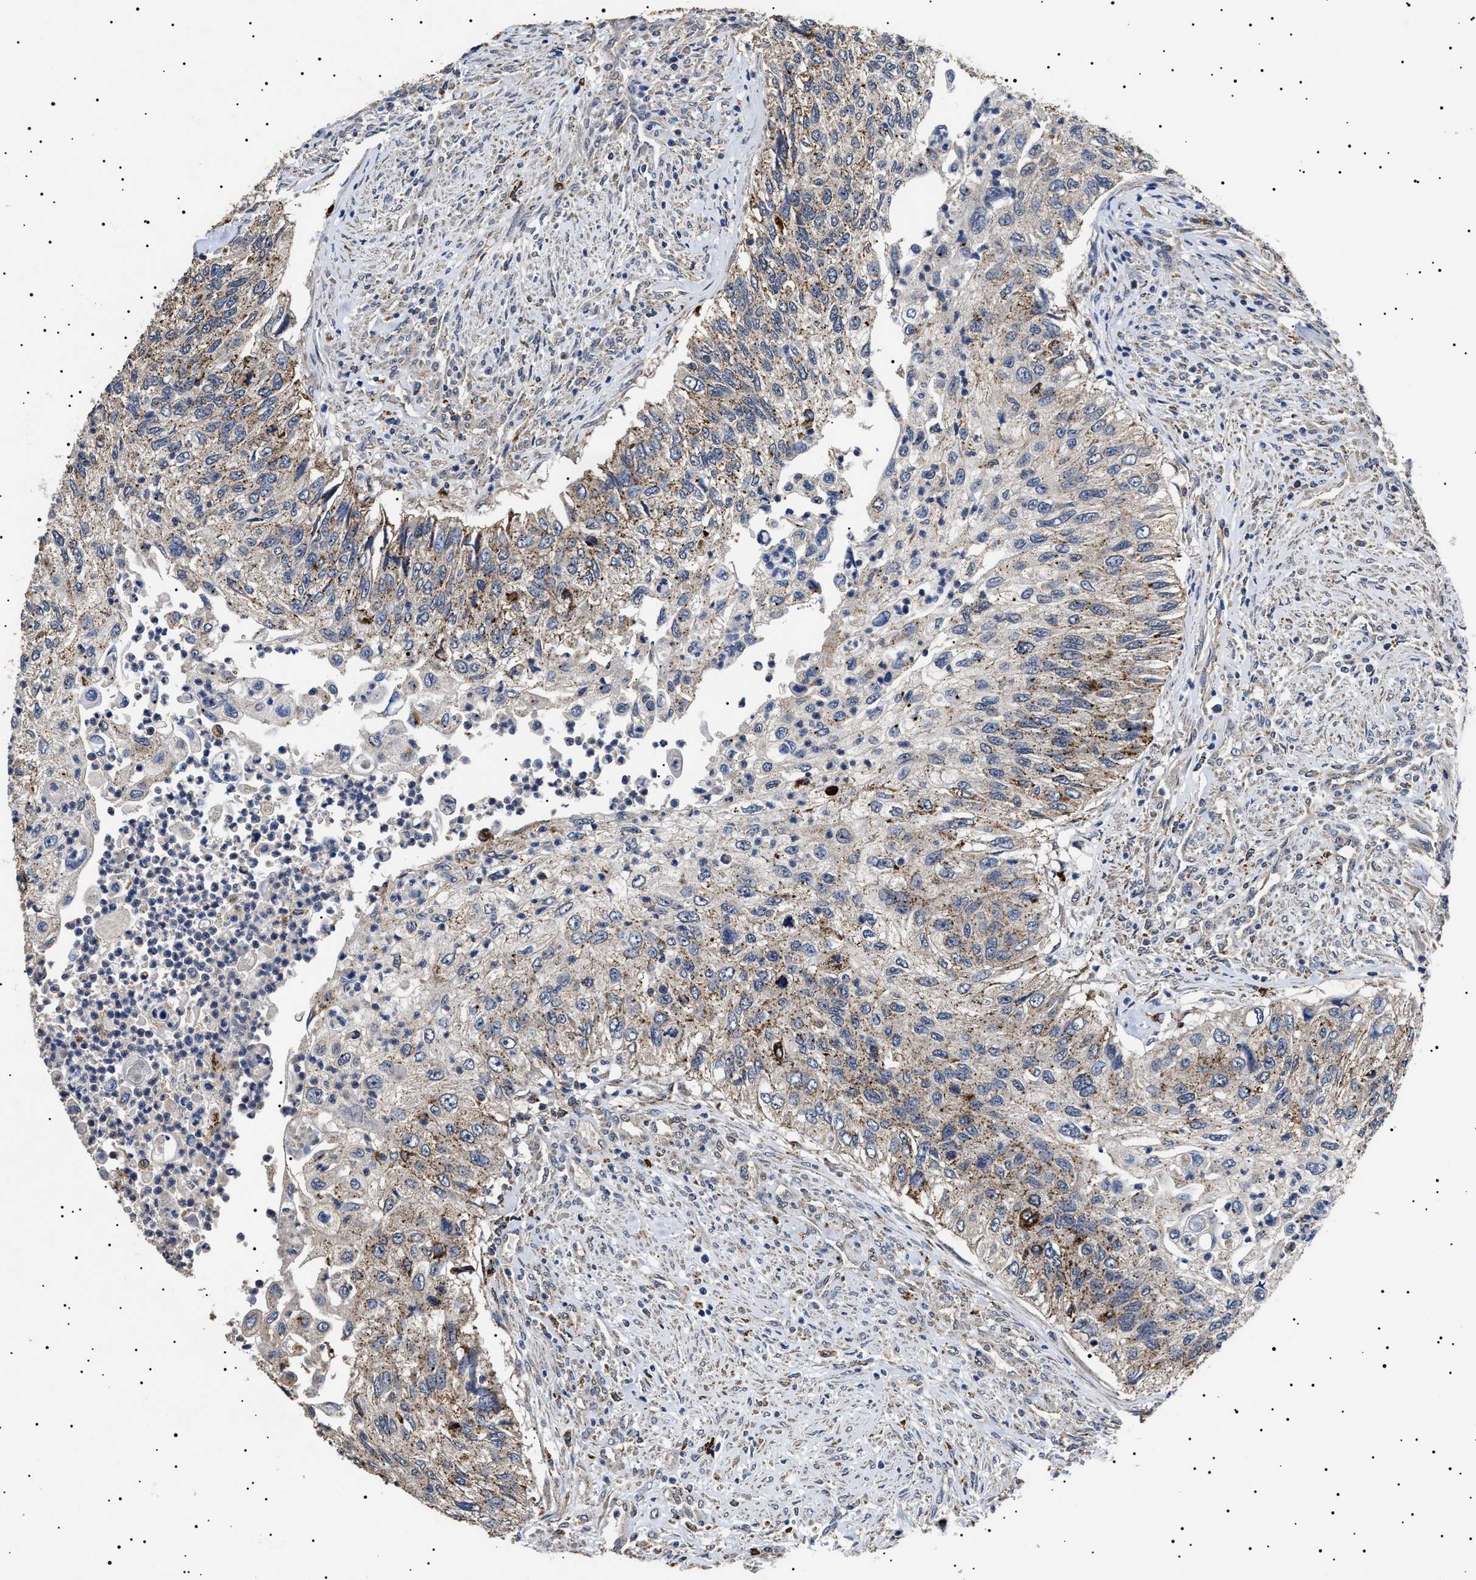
{"staining": {"intensity": "moderate", "quantity": ">75%", "location": "cytoplasmic/membranous"}, "tissue": "urothelial cancer", "cell_type": "Tumor cells", "image_type": "cancer", "snomed": [{"axis": "morphology", "description": "Urothelial carcinoma, High grade"}, {"axis": "topography", "description": "Urinary bladder"}], "caption": "Brown immunohistochemical staining in human urothelial cancer demonstrates moderate cytoplasmic/membranous staining in approximately >75% of tumor cells. (Brightfield microscopy of DAB IHC at high magnification).", "gene": "RAB34", "patient": {"sex": "female", "age": 60}}